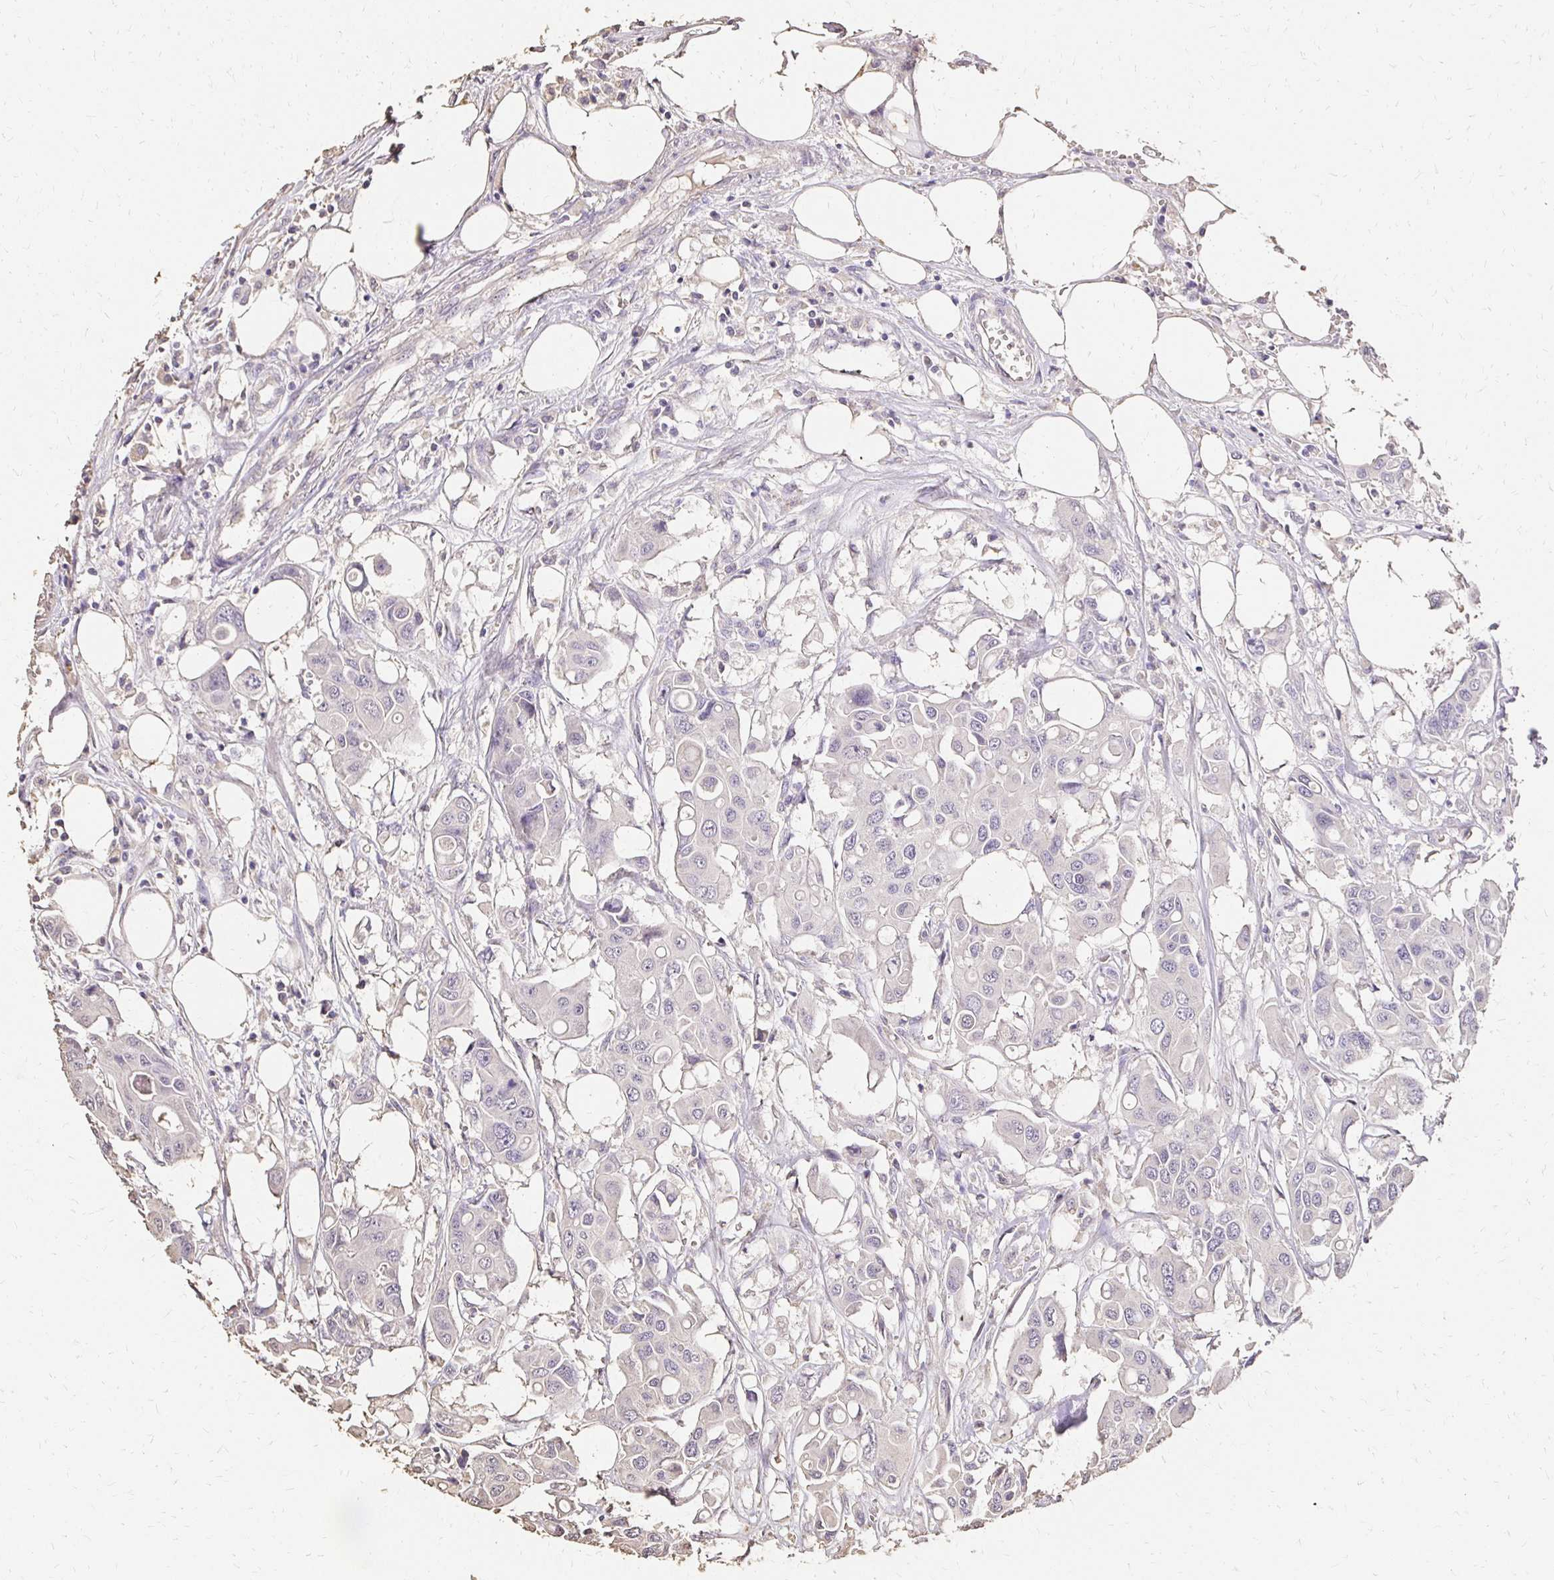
{"staining": {"intensity": "negative", "quantity": "none", "location": "none"}, "tissue": "colorectal cancer", "cell_type": "Tumor cells", "image_type": "cancer", "snomed": [{"axis": "morphology", "description": "Adenocarcinoma, NOS"}, {"axis": "topography", "description": "Colon"}], "caption": "High power microscopy histopathology image of an IHC photomicrograph of colorectal adenocarcinoma, revealing no significant staining in tumor cells.", "gene": "UGT1A6", "patient": {"sex": "male", "age": 77}}